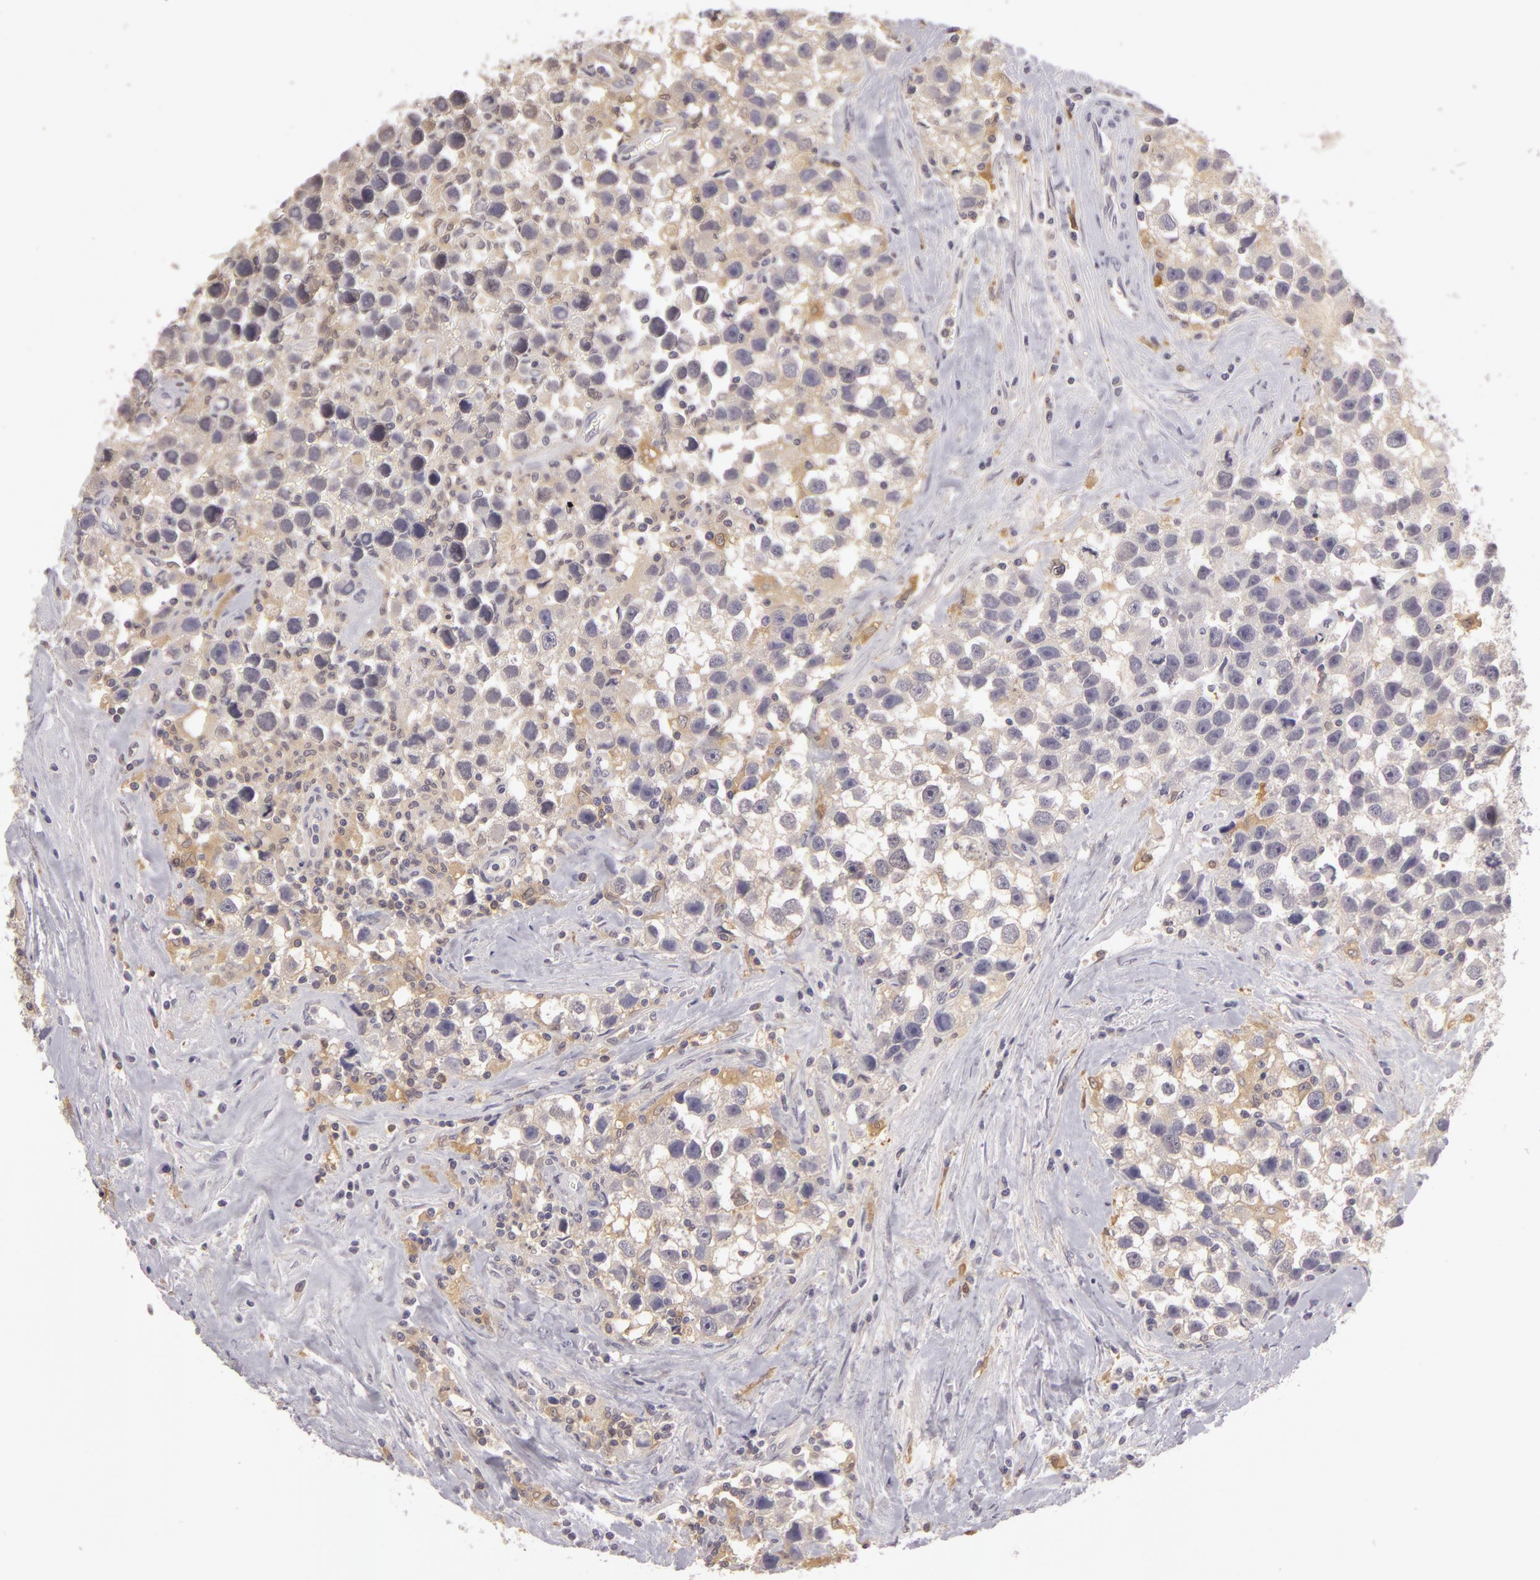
{"staining": {"intensity": "negative", "quantity": "none", "location": "none"}, "tissue": "testis cancer", "cell_type": "Tumor cells", "image_type": "cancer", "snomed": [{"axis": "morphology", "description": "Seminoma, NOS"}, {"axis": "topography", "description": "Testis"}], "caption": "There is no significant positivity in tumor cells of testis cancer.", "gene": "GNPDA1", "patient": {"sex": "male", "age": 43}}